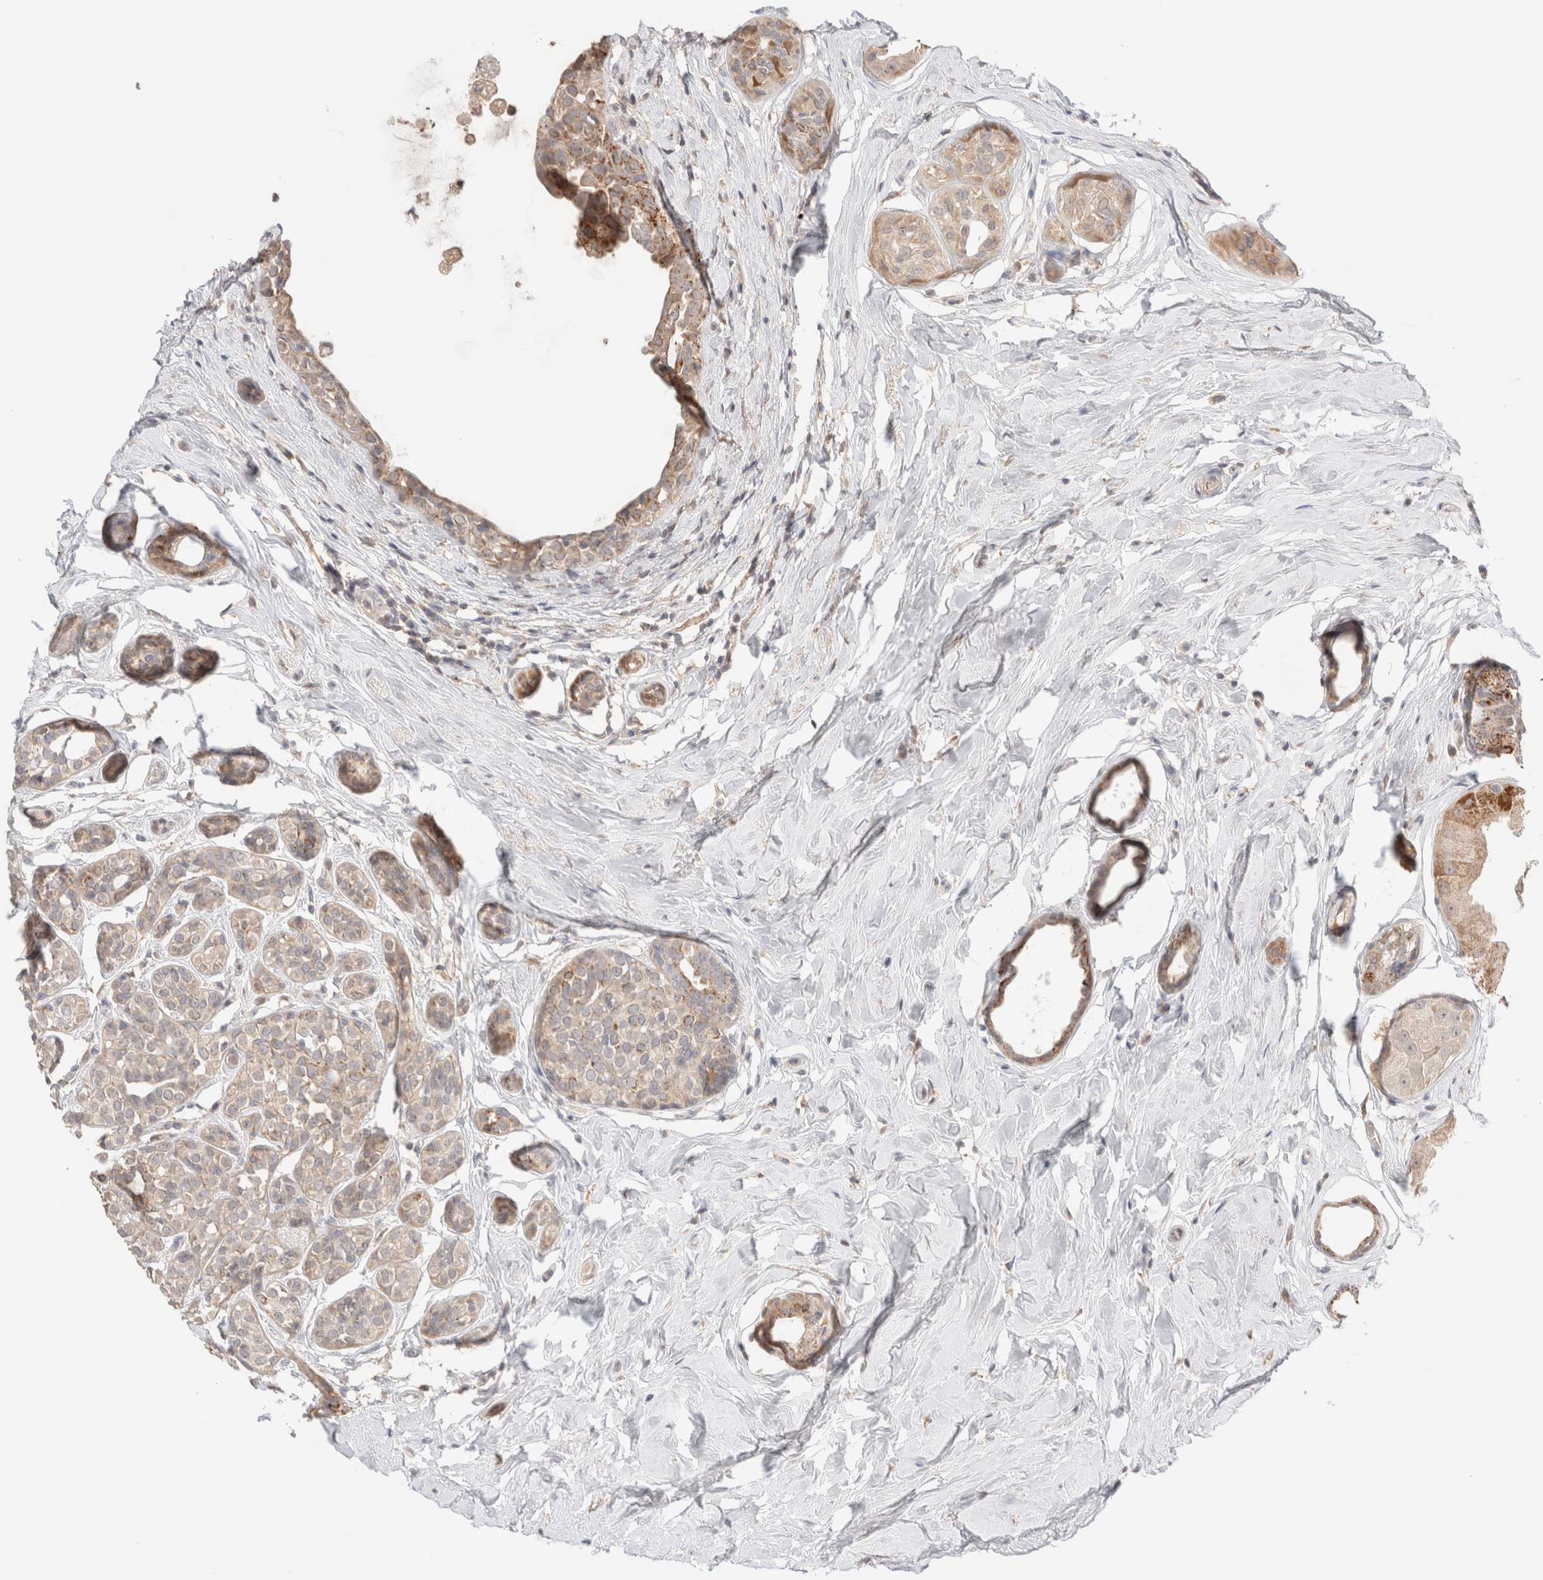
{"staining": {"intensity": "moderate", "quantity": ">75%", "location": "cytoplasmic/membranous"}, "tissue": "breast cancer", "cell_type": "Tumor cells", "image_type": "cancer", "snomed": [{"axis": "morphology", "description": "Duct carcinoma"}, {"axis": "topography", "description": "Breast"}], "caption": "Breast infiltrating ductal carcinoma stained for a protein shows moderate cytoplasmic/membranous positivity in tumor cells.", "gene": "TRIM41", "patient": {"sex": "female", "age": 55}}